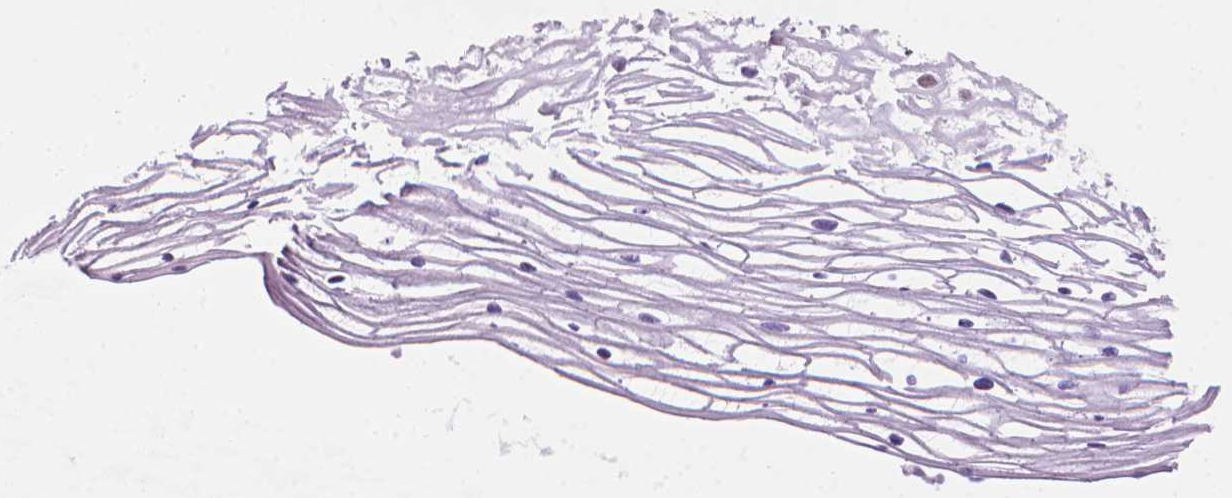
{"staining": {"intensity": "weak", "quantity": "25%-75%", "location": "nuclear"}, "tissue": "cervix", "cell_type": "Glandular cells", "image_type": "normal", "snomed": [{"axis": "morphology", "description": "Normal tissue, NOS"}, {"axis": "topography", "description": "Cervix"}], "caption": "Protein staining reveals weak nuclear positivity in approximately 25%-75% of glandular cells in normal cervix. The staining was performed using DAB (3,3'-diaminobenzidine) to visualize the protein expression in brown, while the nuclei were stained in blue with hematoxylin (Magnification: 20x).", "gene": "UBN1", "patient": {"sex": "female", "age": 40}}